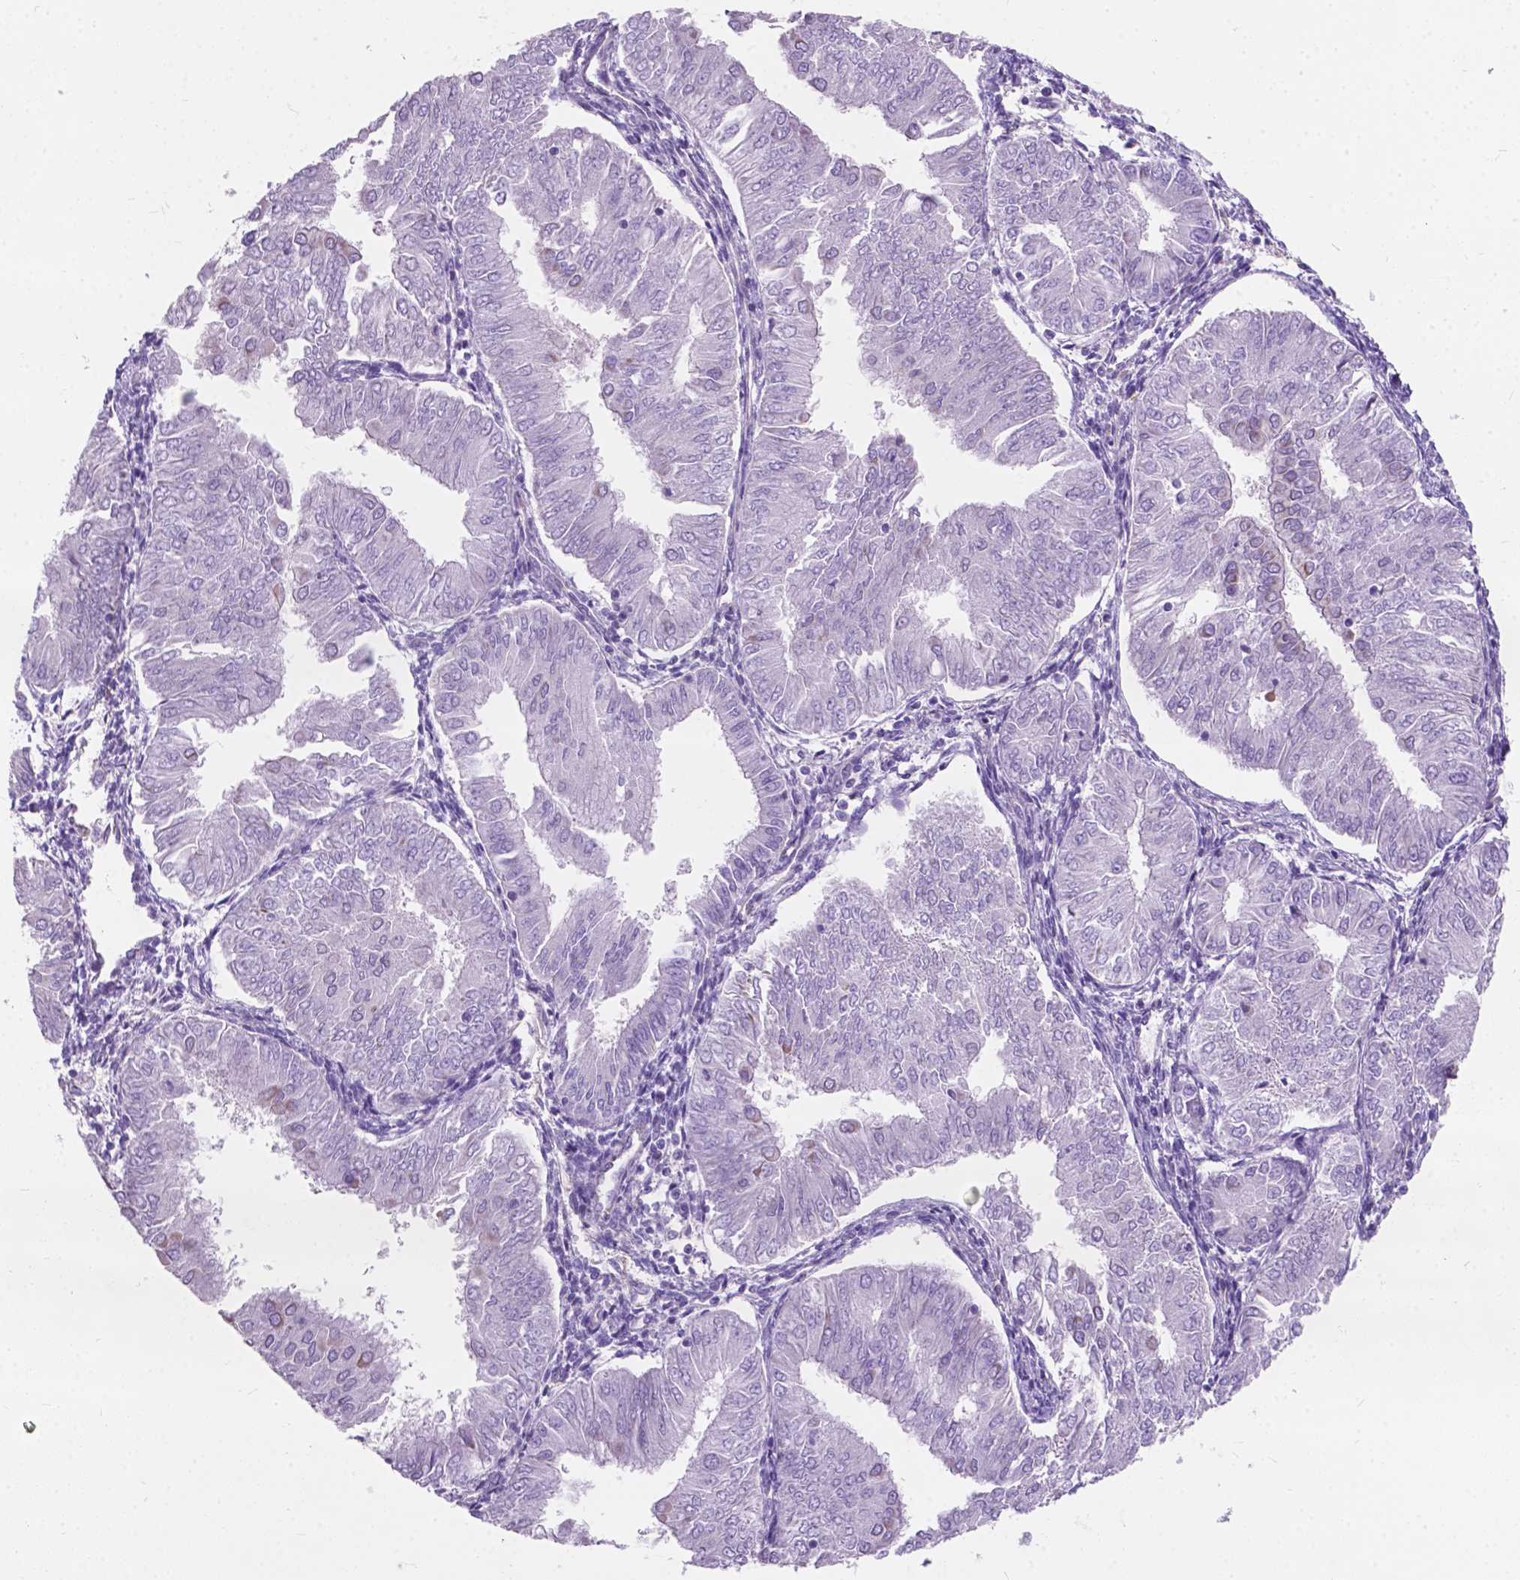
{"staining": {"intensity": "negative", "quantity": "none", "location": "none"}, "tissue": "endometrial cancer", "cell_type": "Tumor cells", "image_type": "cancer", "snomed": [{"axis": "morphology", "description": "Adenocarcinoma, NOS"}, {"axis": "topography", "description": "Endometrium"}], "caption": "A high-resolution photomicrograph shows immunohistochemistry (IHC) staining of endometrial cancer, which displays no significant positivity in tumor cells.", "gene": "AMOT", "patient": {"sex": "female", "age": 53}}